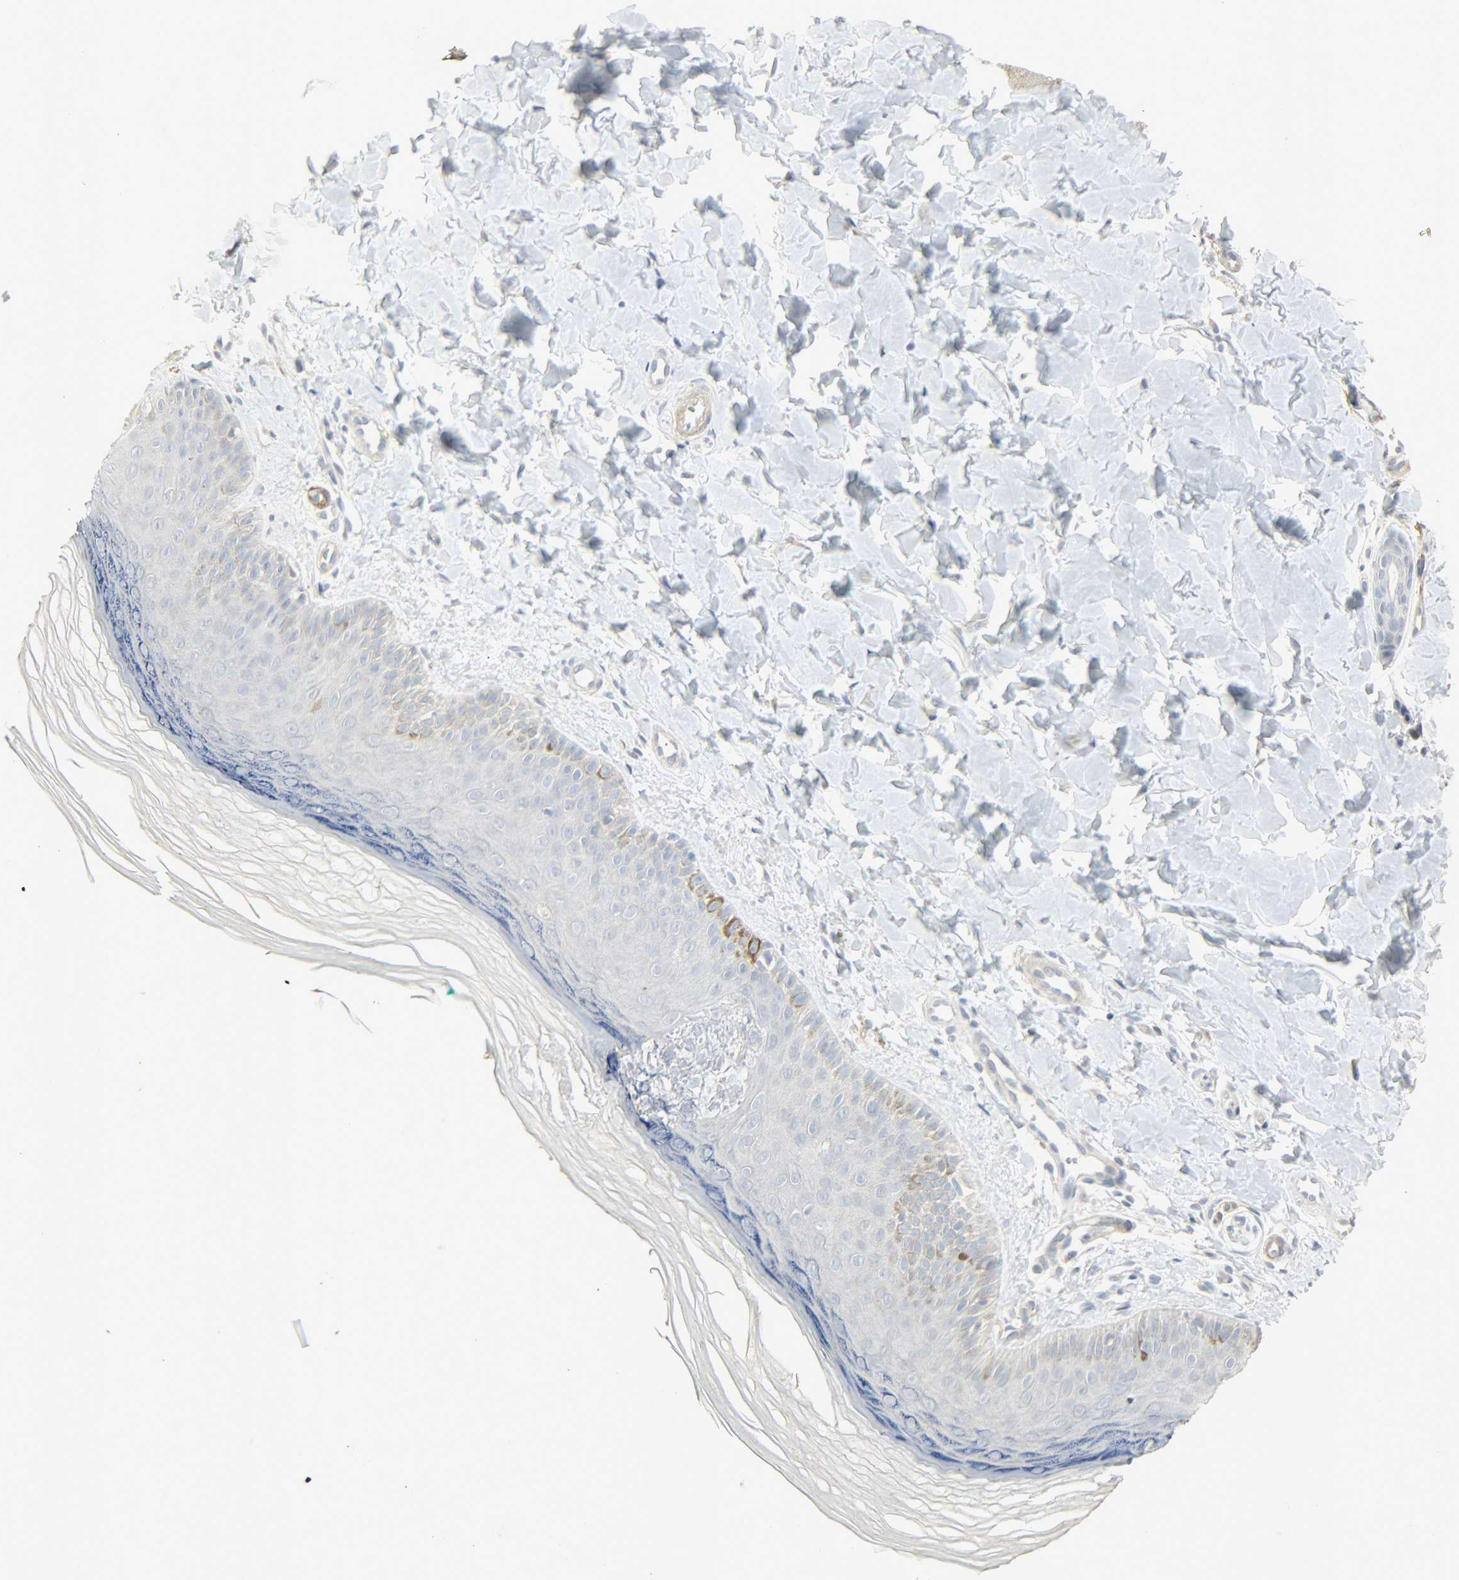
{"staining": {"intensity": "weak", "quantity": ">75%", "location": "cytoplasmic/membranous"}, "tissue": "skin", "cell_type": "Fibroblasts", "image_type": "normal", "snomed": [{"axis": "morphology", "description": "Normal tissue, NOS"}, {"axis": "topography", "description": "Skin"}], "caption": "High-power microscopy captured an immunohistochemistry image of benign skin, revealing weak cytoplasmic/membranous positivity in about >75% of fibroblasts. The staining was performed using DAB (3,3'-diaminobenzidine) to visualize the protein expression in brown, while the nuclei were stained in blue with hematoxylin (Magnification: 20x).", "gene": "ENPEP", "patient": {"sex": "male", "age": 26}}